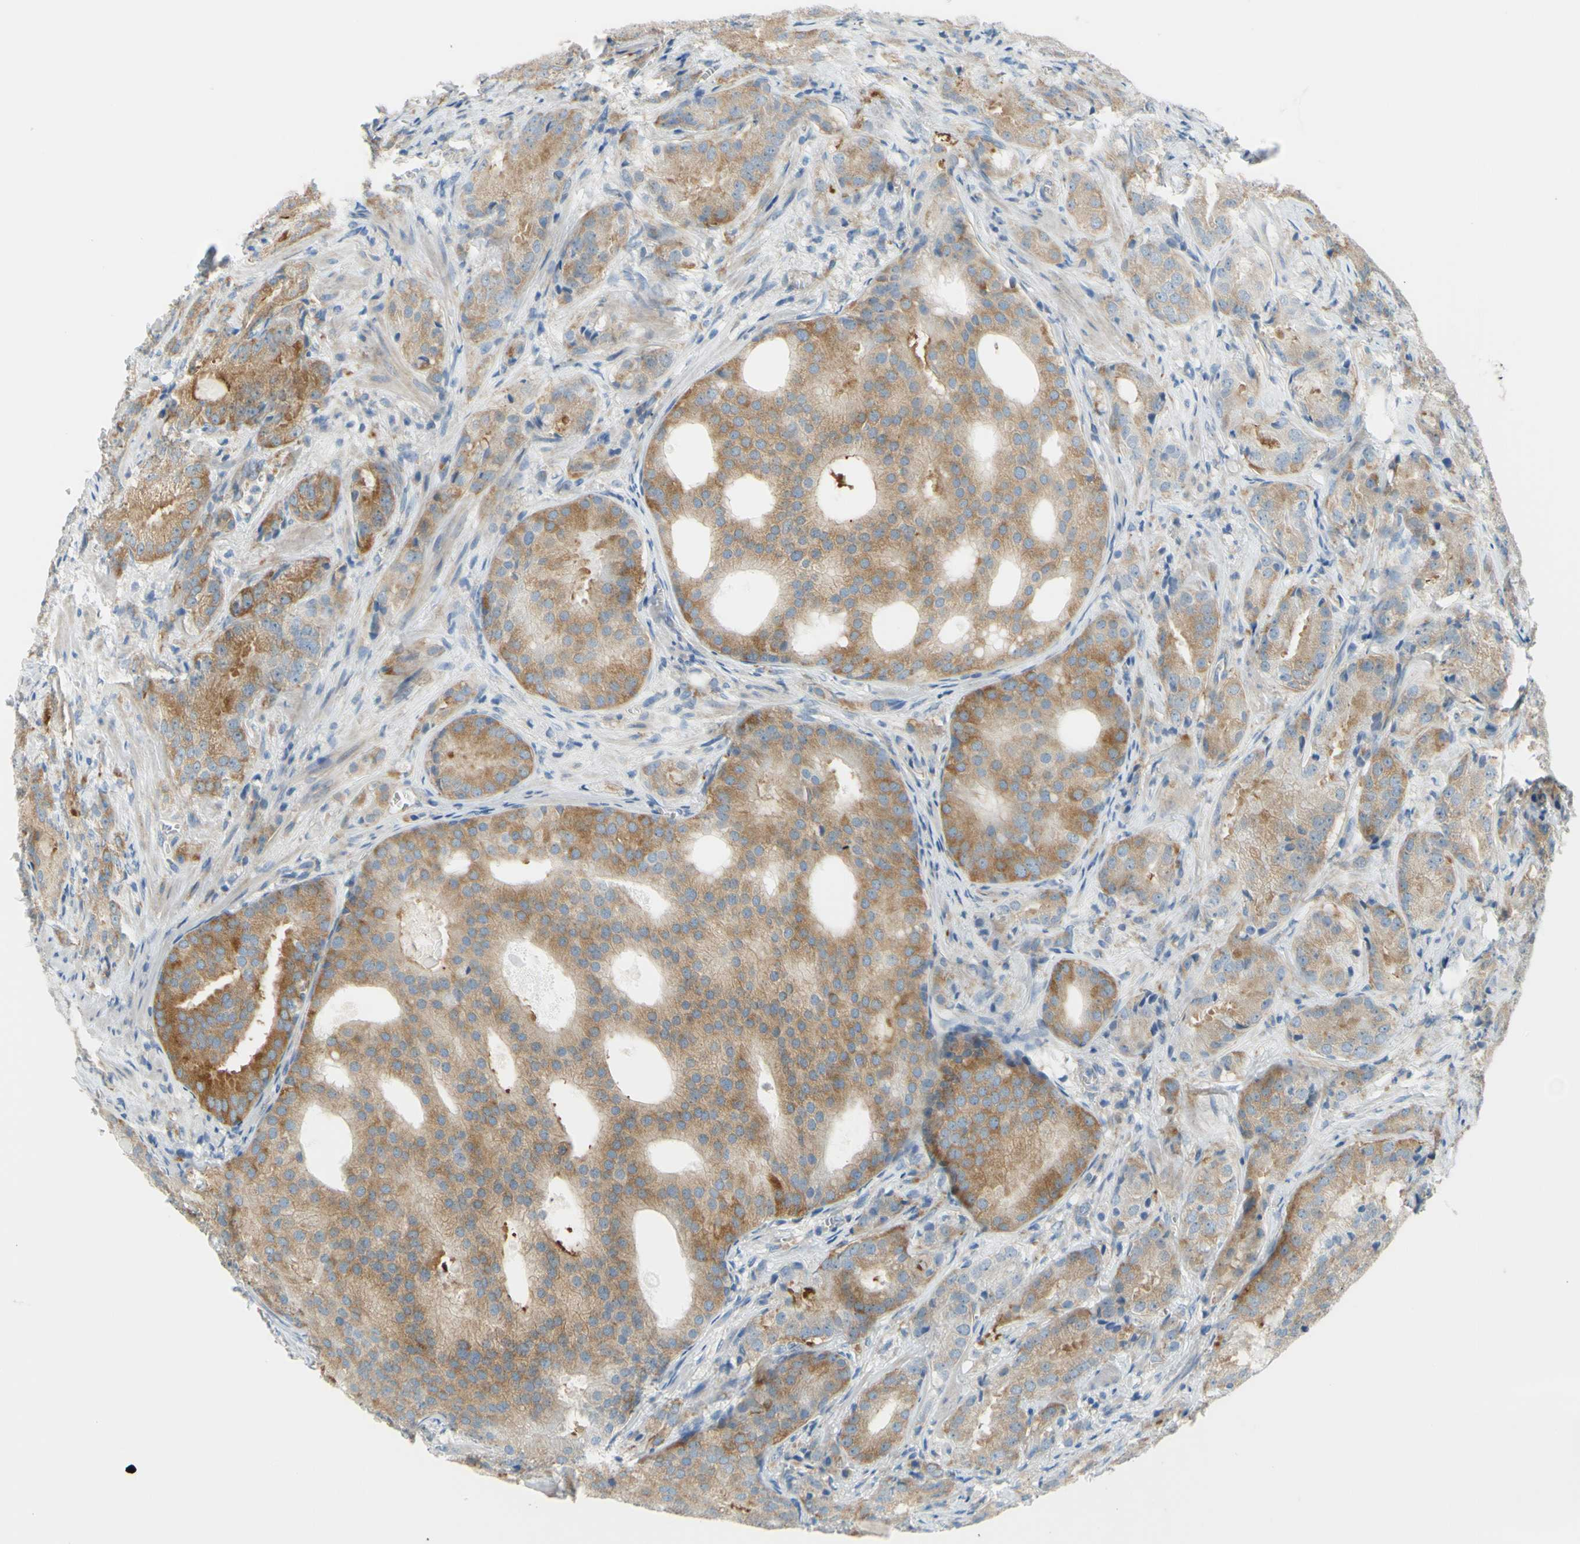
{"staining": {"intensity": "moderate", "quantity": ">75%", "location": "cytoplasmic/membranous"}, "tissue": "prostate cancer", "cell_type": "Tumor cells", "image_type": "cancer", "snomed": [{"axis": "morphology", "description": "Adenocarcinoma, High grade"}, {"axis": "topography", "description": "Prostate"}], "caption": "Adenocarcinoma (high-grade) (prostate) stained for a protein shows moderate cytoplasmic/membranous positivity in tumor cells.", "gene": "FRMD4B", "patient": {"sex": "male", "age": 64}}